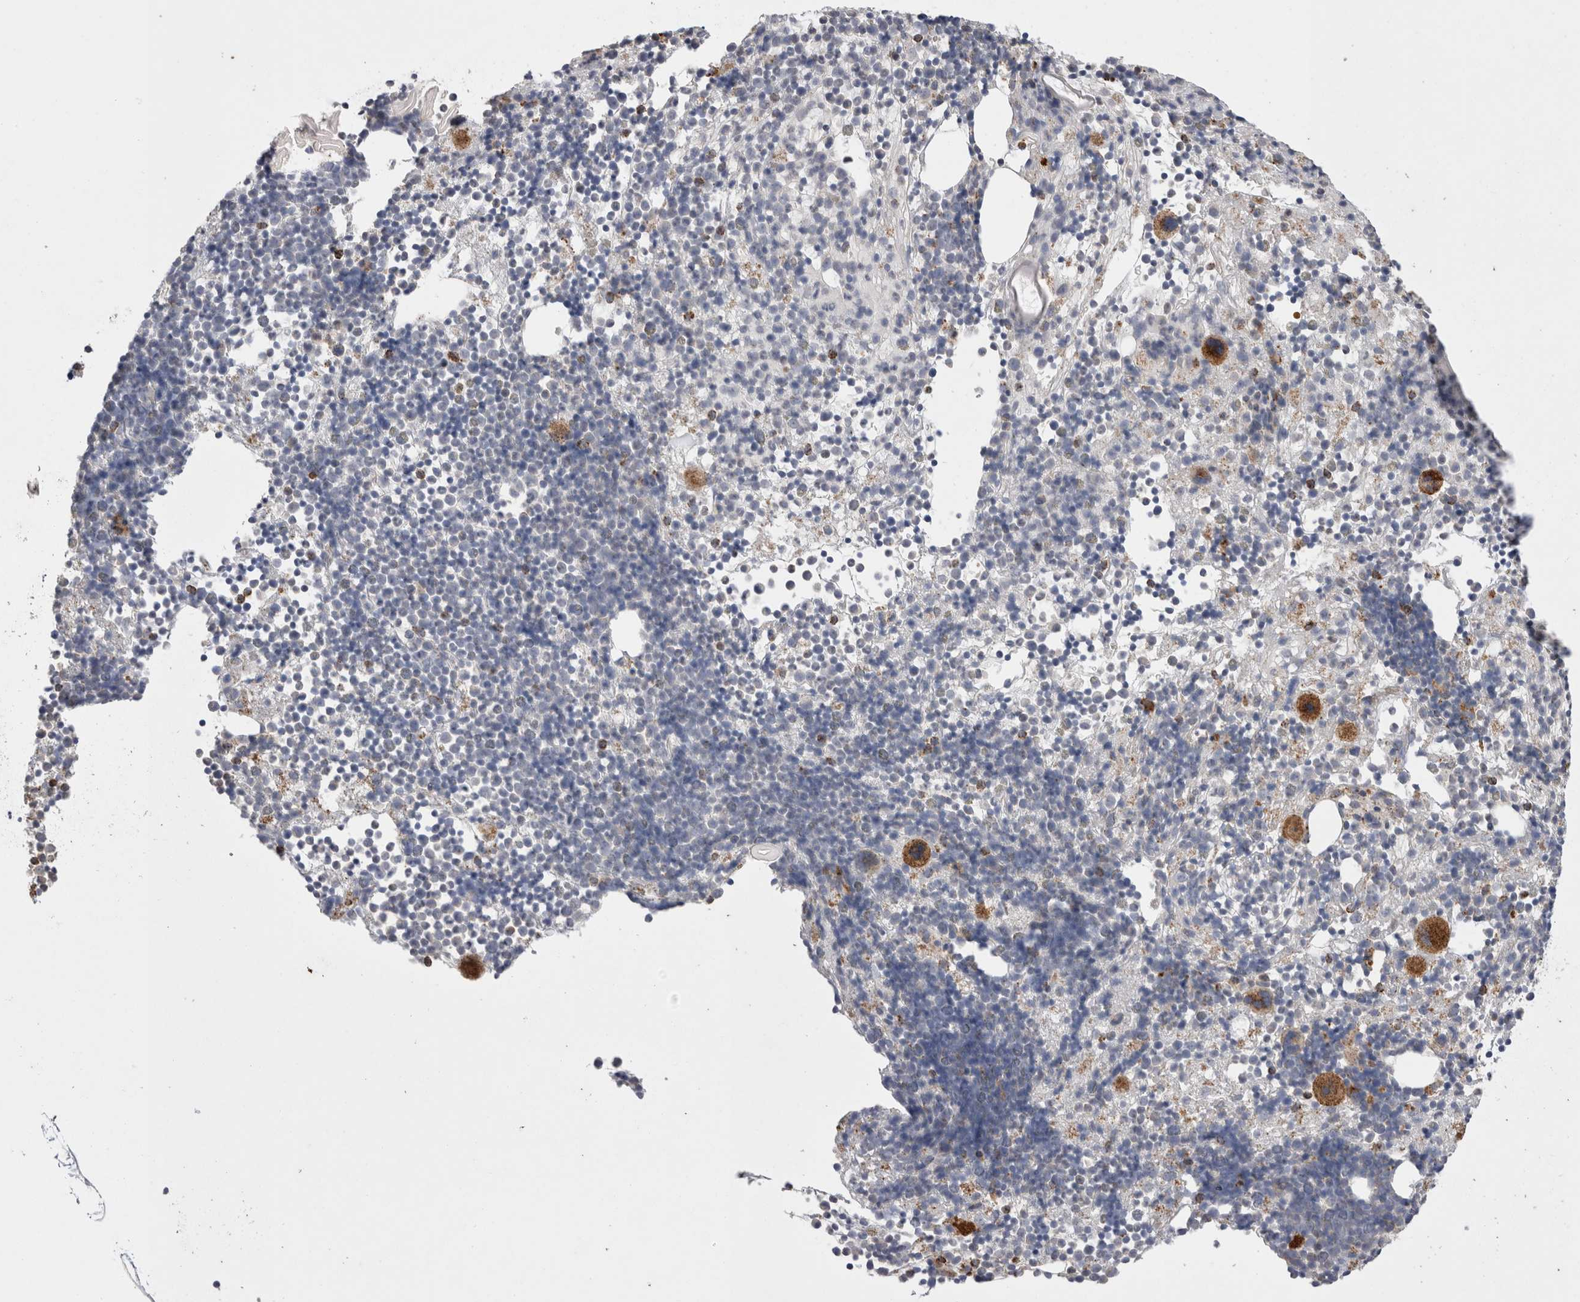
{"staining": {"intensity": "strong", "quantity": "<25%", "location": "cytoplasmic/membranous"}, "tissue": "bone marrow", "cell_type": "Hematopoietic cells", "image_type": "normal", "snomed": [{"axis": "morphology", "description": "Normal tissue, NOS"}, {"axis": "morphology", "description": "Inflammation, NOS"}, {"axis": "topography", "description": "Bone marrow"}], "caption": "An immunohistochemistry (IHC) histopathology image of benign tissue is shown. Protein staining in brown labels strong cytoplasmic/membranous positivity in bone marrow within hematopoietic cells. The staining is performed using DAB (3,3'-diaminobenzidine) brown chromogen to label protein expression. The nuclei are counter-stained blue using hematoxylin.", "gene": "CTSA", "patient": {"sex": "male", "age": 1}}